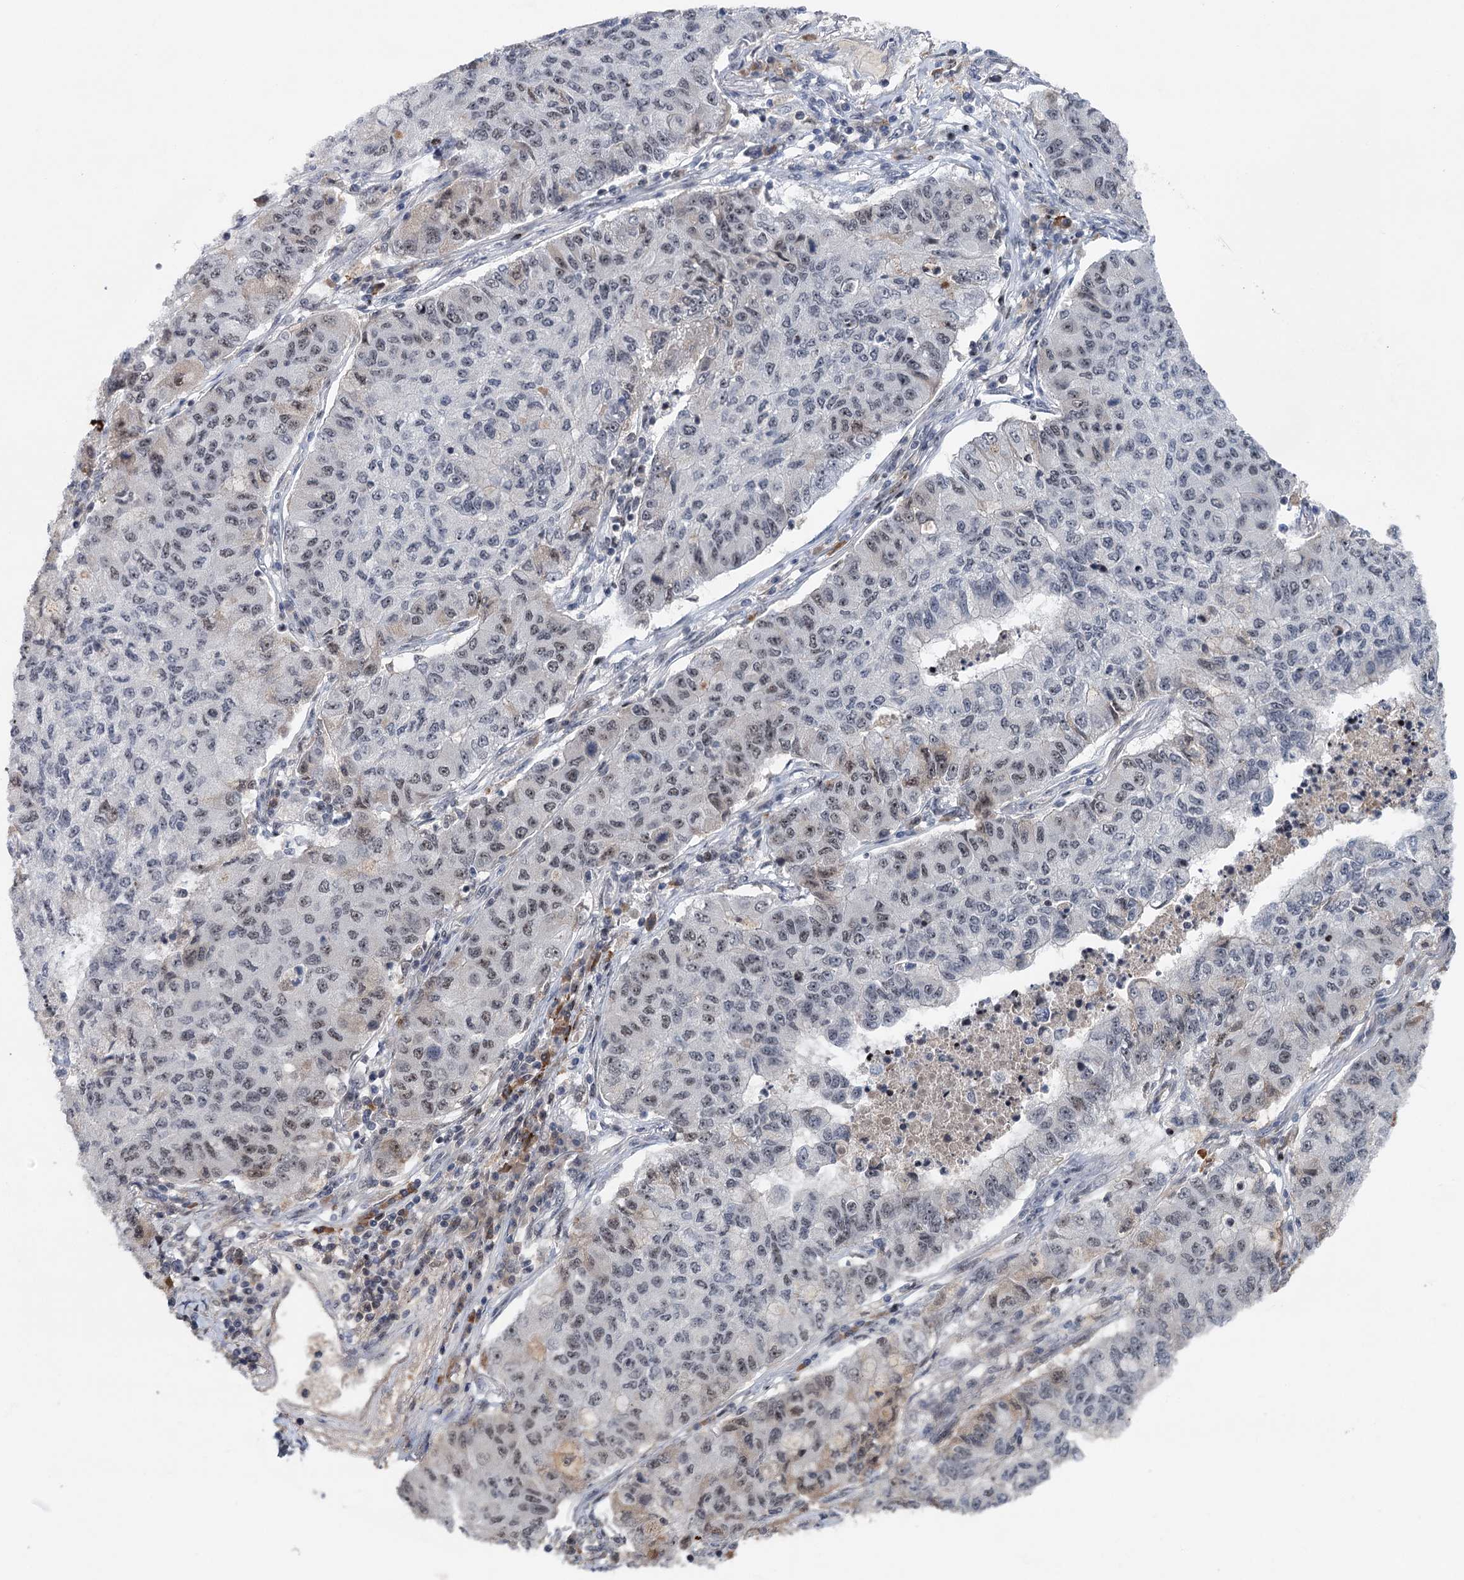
{"staining": {"intensity": "weak", "quantity": "<25%", "location": "nuclear"}, "tissue": "lung cancer", "cell_type": "Tumor cells", "image_type": "cancer", "snomed": [{"axis": "morphology", "description": "Squamous cell carcinoma, NOS"}, {"axis": "topography", "description": "Lung"}], "caption": "Immunohistochemistry (IHC) photomicrograph of neoplastic tissue: human lung squamous cell carcinoma stained with DAB shows no significant protein expression in tumor cells.", "gene": "ZCCHC10", "patient": {"sex": "male", "age": 74}}